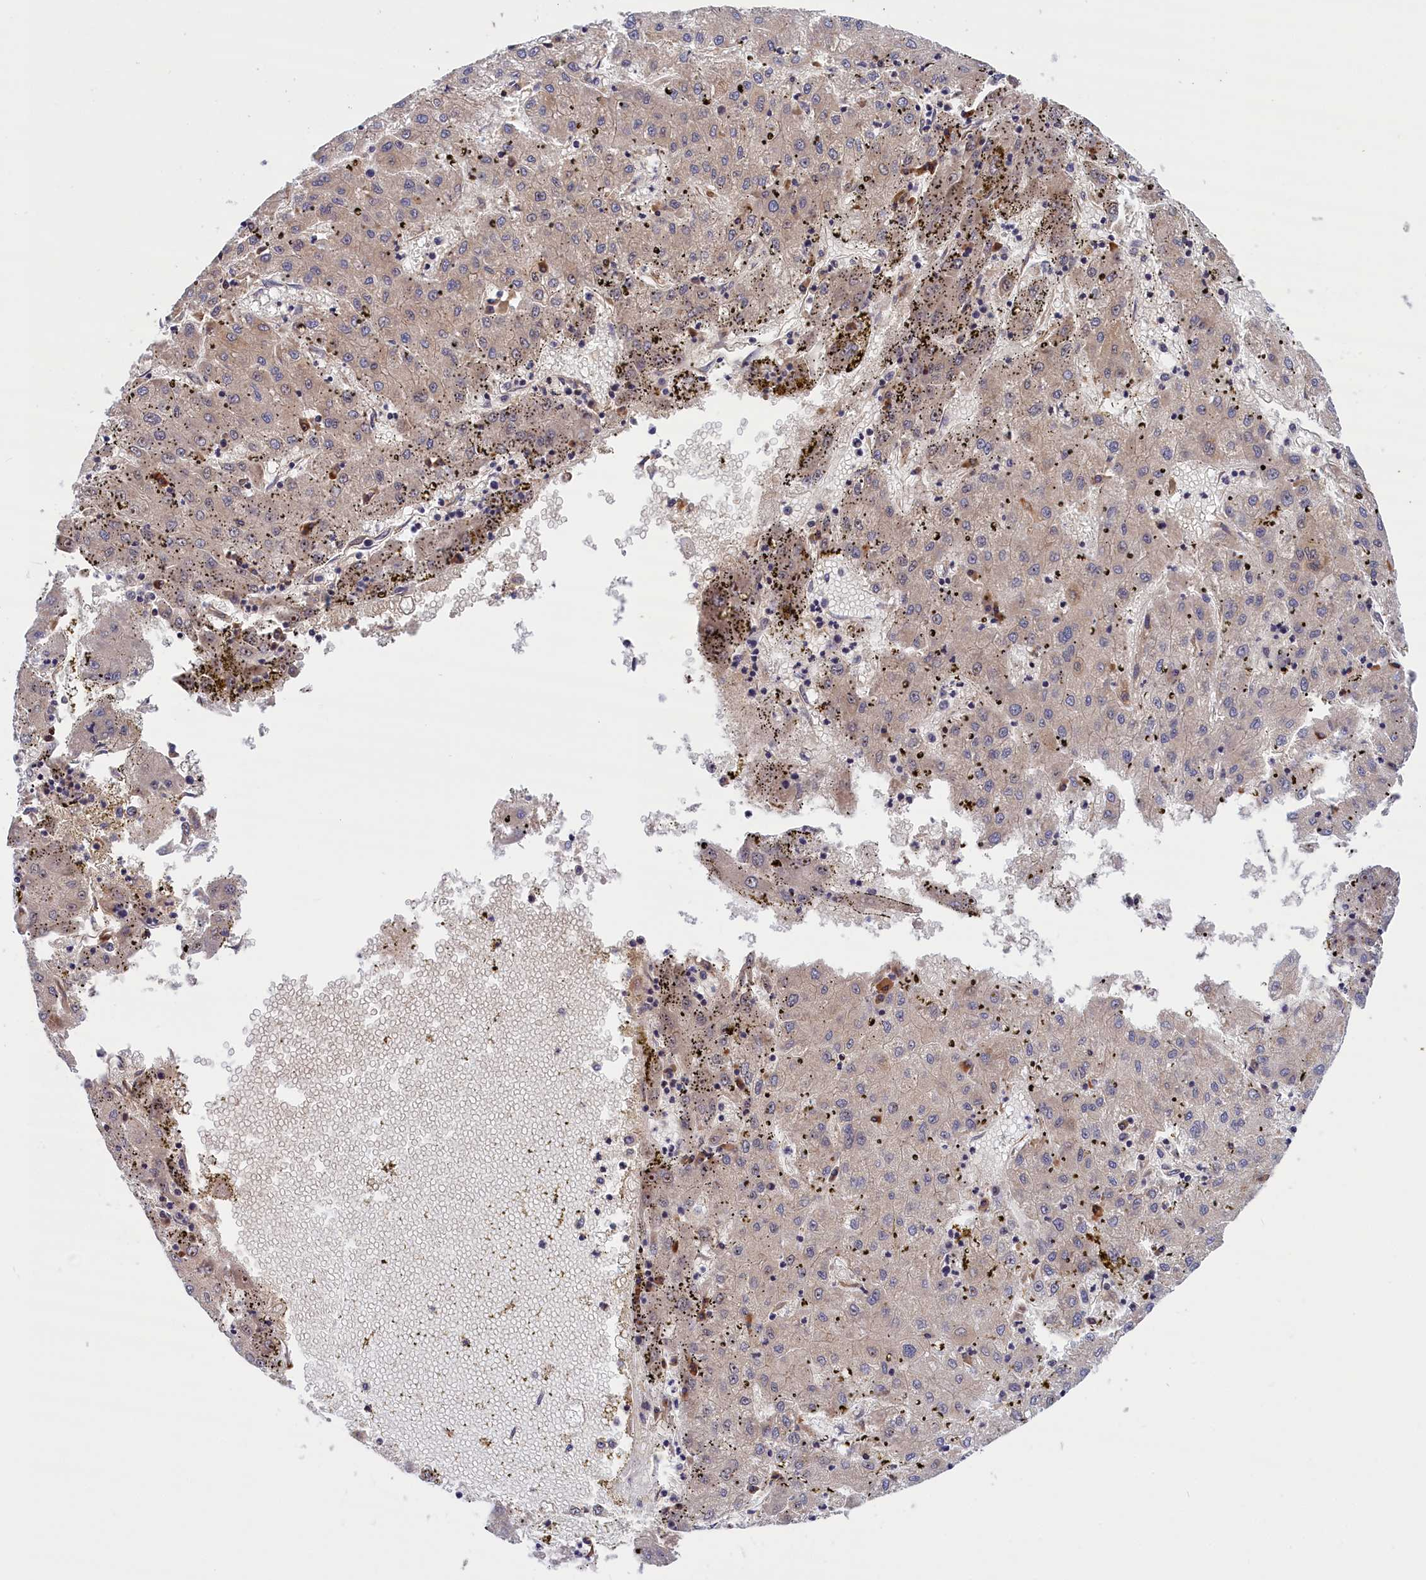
{"staining": {"intensity": "negative", "quantity": "none", "location": "none"}, "tissue": "liver cancer", "cell_type": "Tumor cells", "image_type": "cancer", "snomed": [{"axis": "morphology", "description": "Carcinoma, Hepatocellular, NOS"}, {"axis": "topography", "description": "Liver"}], "caption": "IHC photomicrograph of liver hepatocellular carcinoma stained for a protein (brown), which displays no positivity in tumor cells.", "gene": "CRACD", "patient": {"sex": "male", "age": 72}}